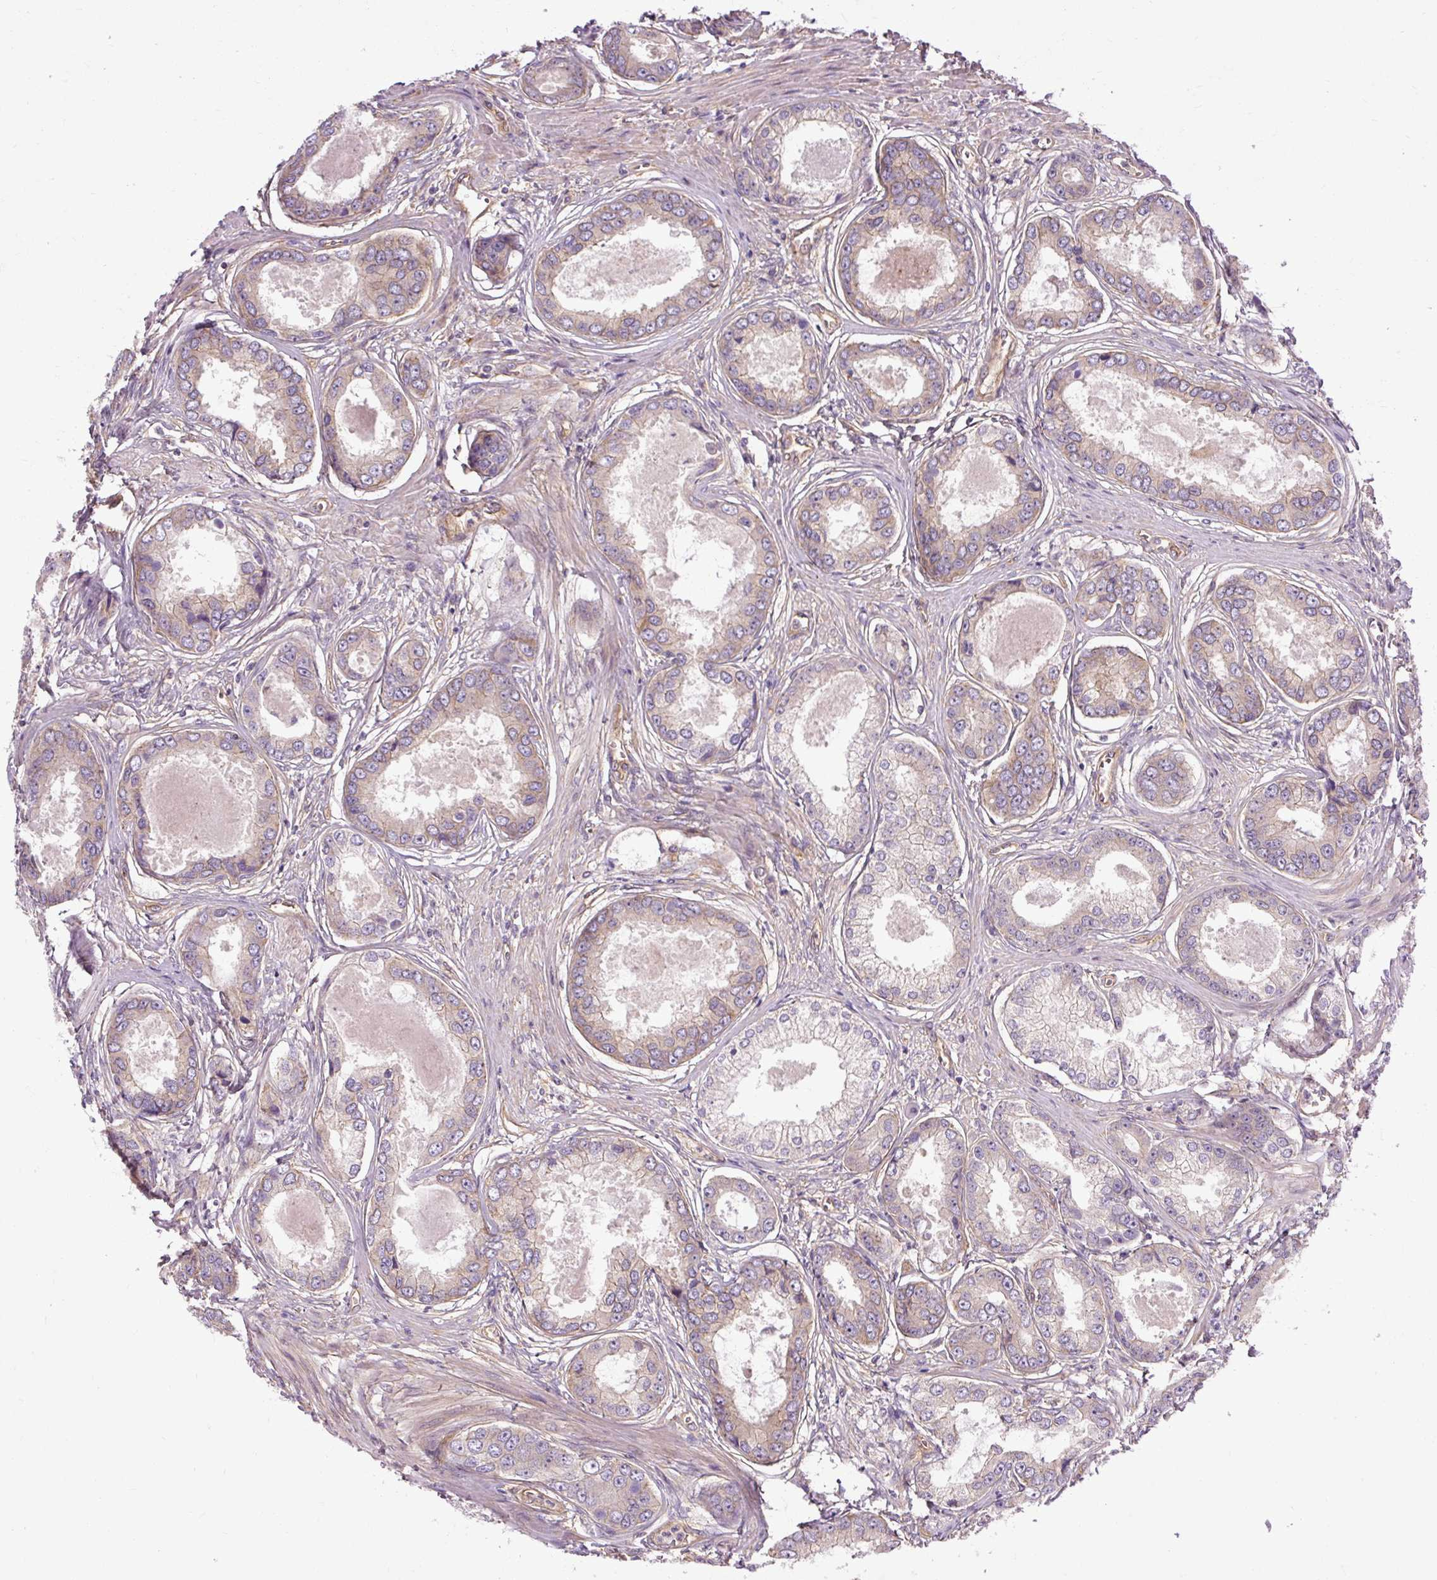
{"staining": {"intensity": "weak", "quantity": "<25%", "location": "cytoplasmic/membranous"}, "tissue": "prostate cancer", "cell_type": "Tumor cells", "image_type": "cancer", "snomed": [{"axis": "morphology", "description": "Adenocarcinoma, Low grade"}, {"axis": "topography", "description": "Prostate"}], "caption": "Histopathology image shows no protein positivity in tumor cells of prostate low-grade adenocarcinoma tissue.", "gene": "CCDC93", "patient": {"sex": "male", "age": 68}}